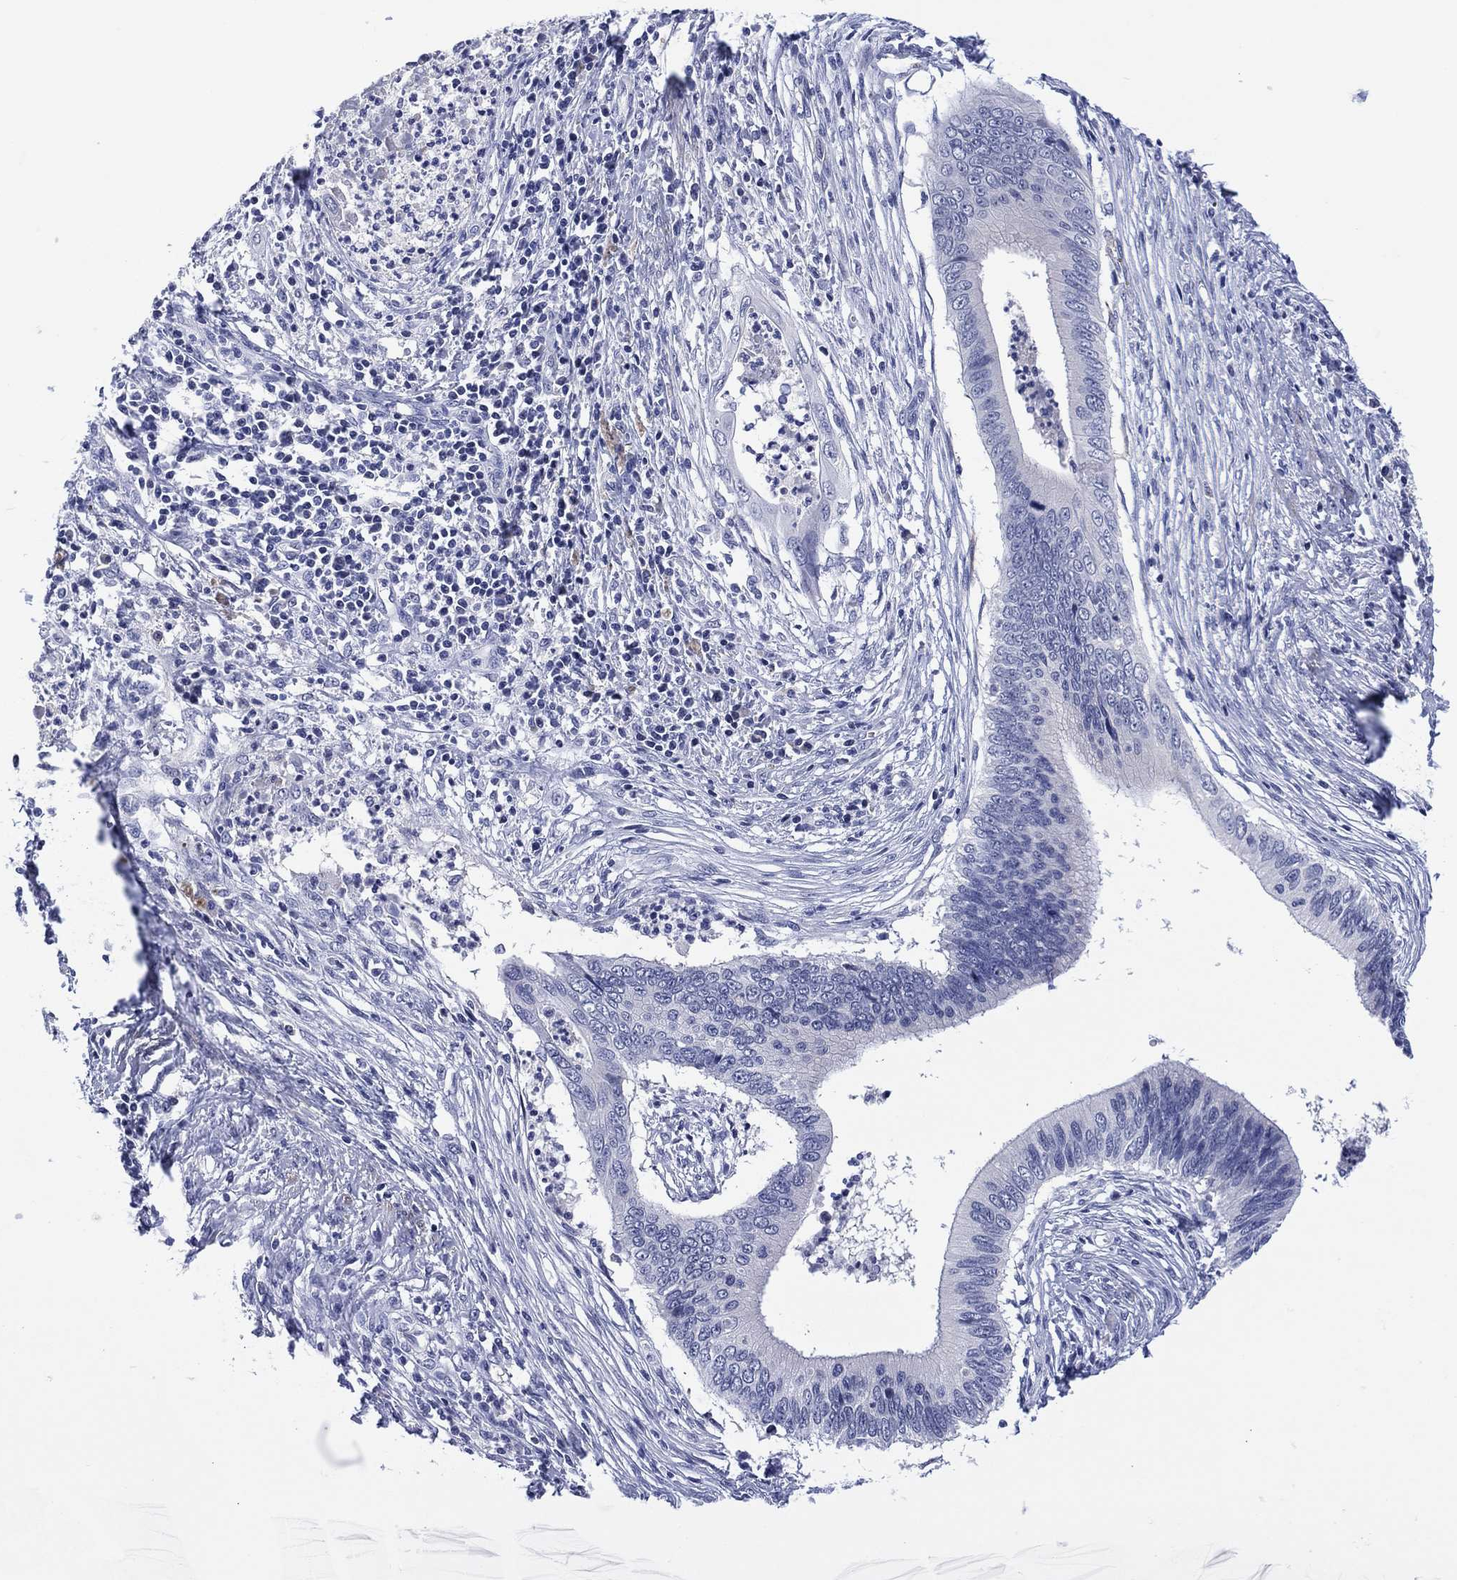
{"staining": {"intensity": "negative", "quantity": "none", "location": "none"}, "tissue": "cervical cancer", "cell_type": "Tumor cells", "image_type": "cancer", "snomed": [{"axis": "morphology", "description": "Adenocarcinoma, NOS"}, {"axis": "topography", "description": "Cervix"}], "caption": "Tumor cells show no significant positivity in adenocarcinoma (cervical).", "gene": "CLIP3", "patient": {"sex": "female", "age": 42}}